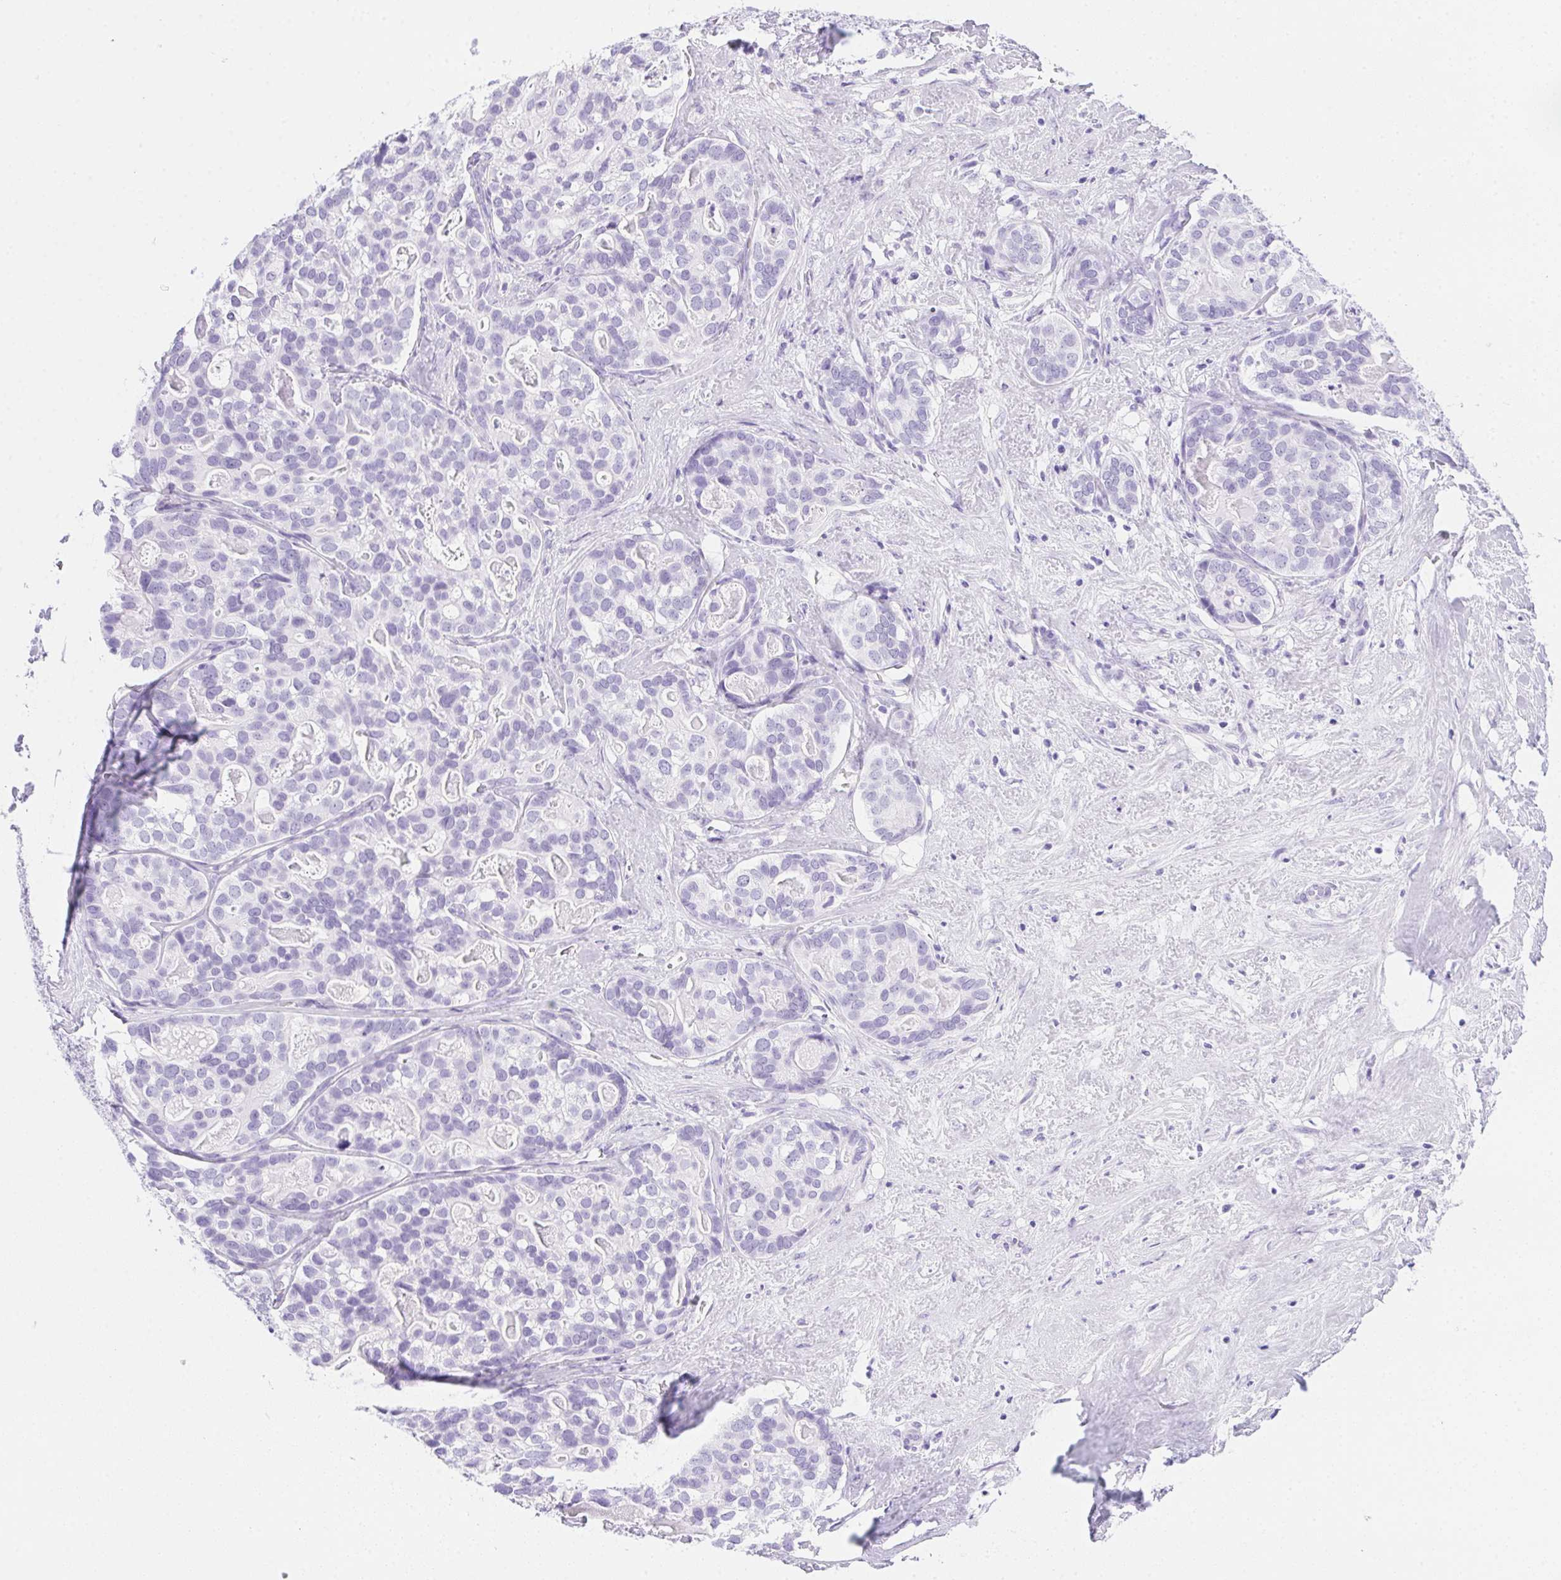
{"staining": {"intensity": "negative", "quantity": "none", "location": "none"}, "tissue": "liver cancer", "cell_type": "Tumor cells", "image_type": "cancer", "snomed": [{"axis": "morphology", "description": "Cholangiocarcinoma"}, {"axis": "topography", "description": "Liver"}], "caption": "Immunohistochemical staining of liver cancer displays no significant staining in tumor cells.", "gene": "SPACA5B", "patient": {"sex": "male", "age": 56}}